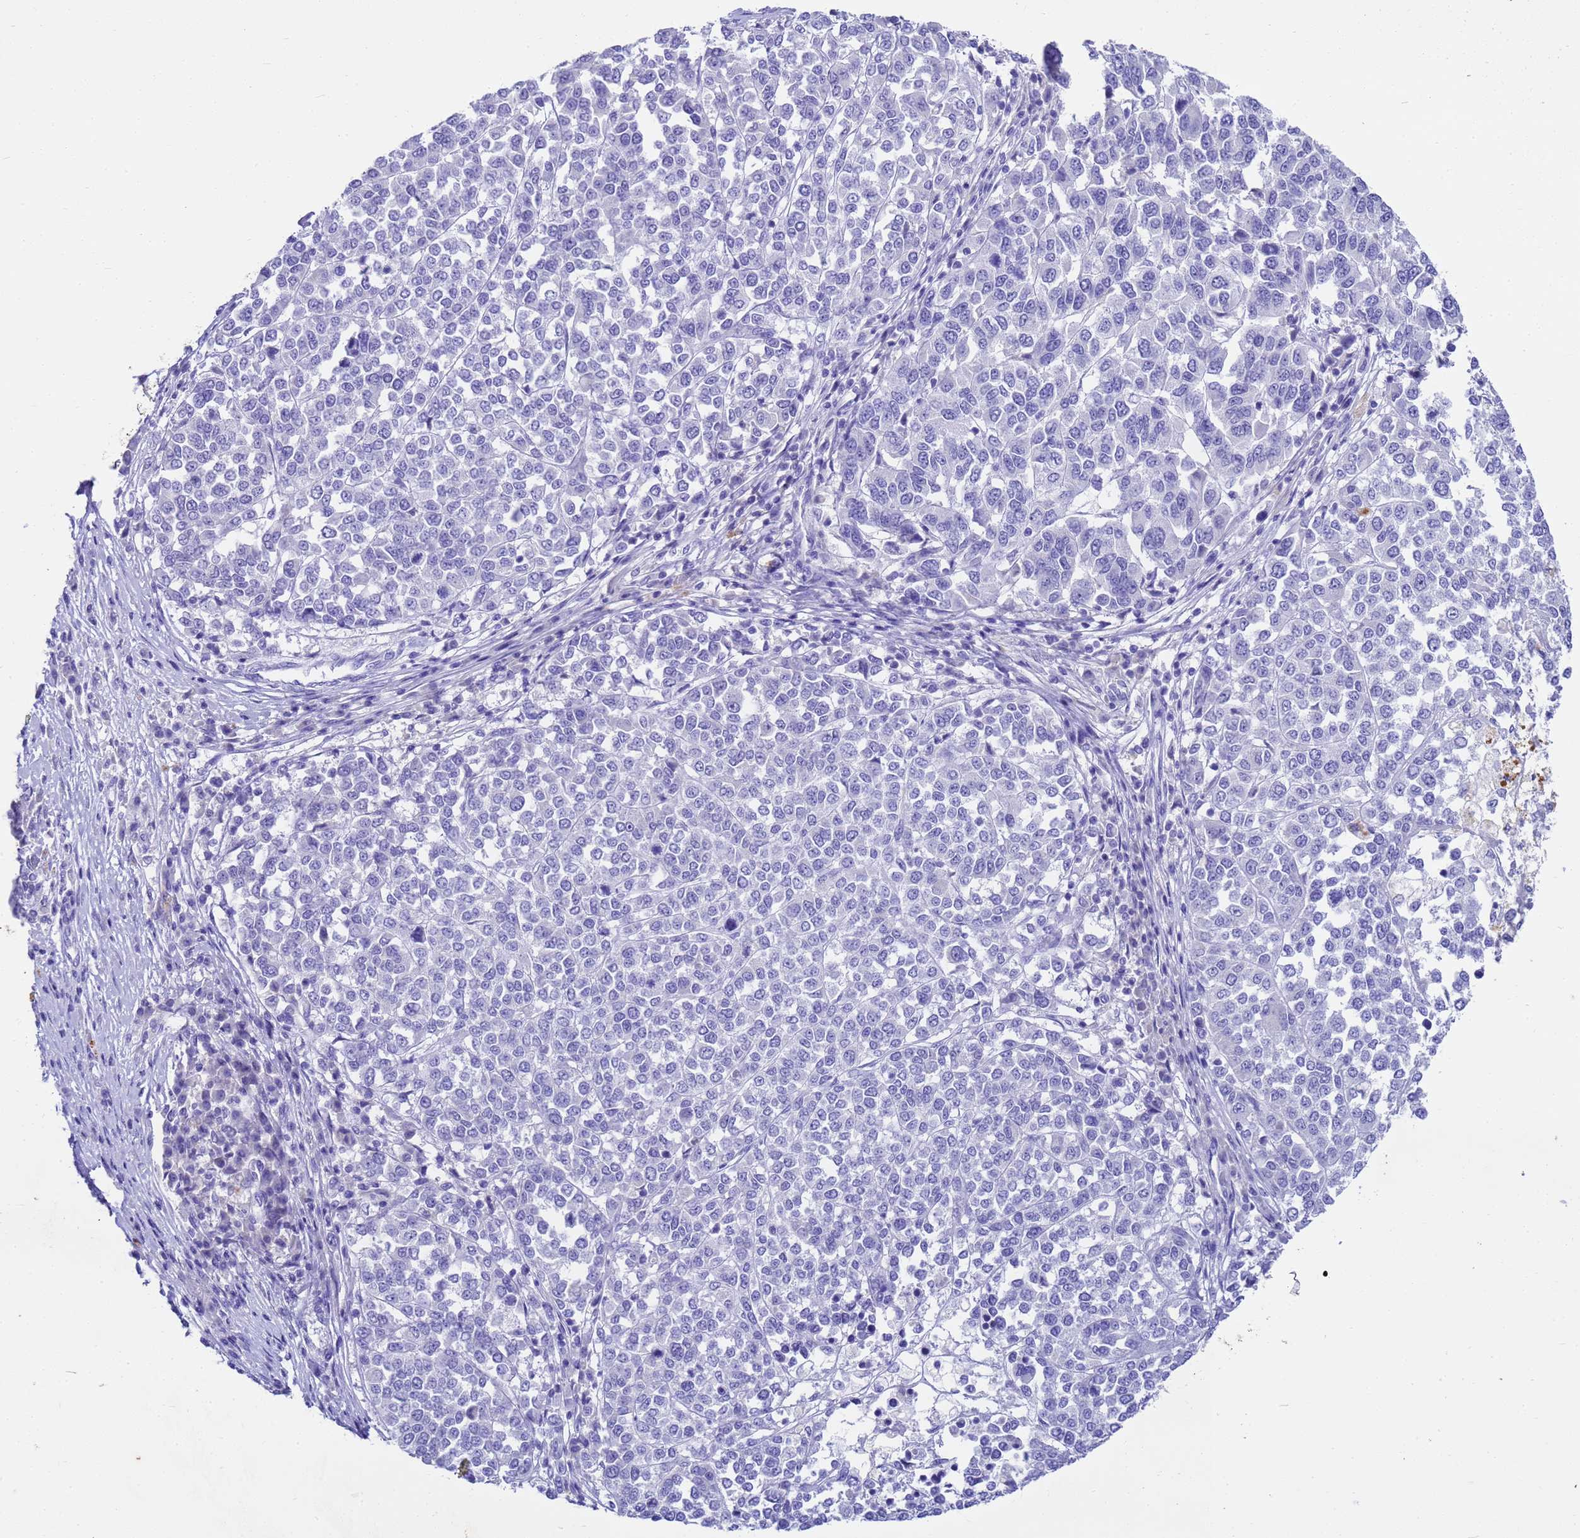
{"staining": {"intensity": "negative", "quantity": "none", "location": "none"}, "tissue": "melanoma", "cell_type": "Tumor cells", "image_type": "cancer", "snomed": [{"axis": "morphology", "description": "Malignant melanoma, Metastatic site"}, {"axis": "topography", "description": "Lymph node"}], "caption": "Melanoma stained for a protein using immunohistochemistry shows no positivity tumor cells.", "gene": "MS4A13", "patient": {"sex": "male", "age": 44}}